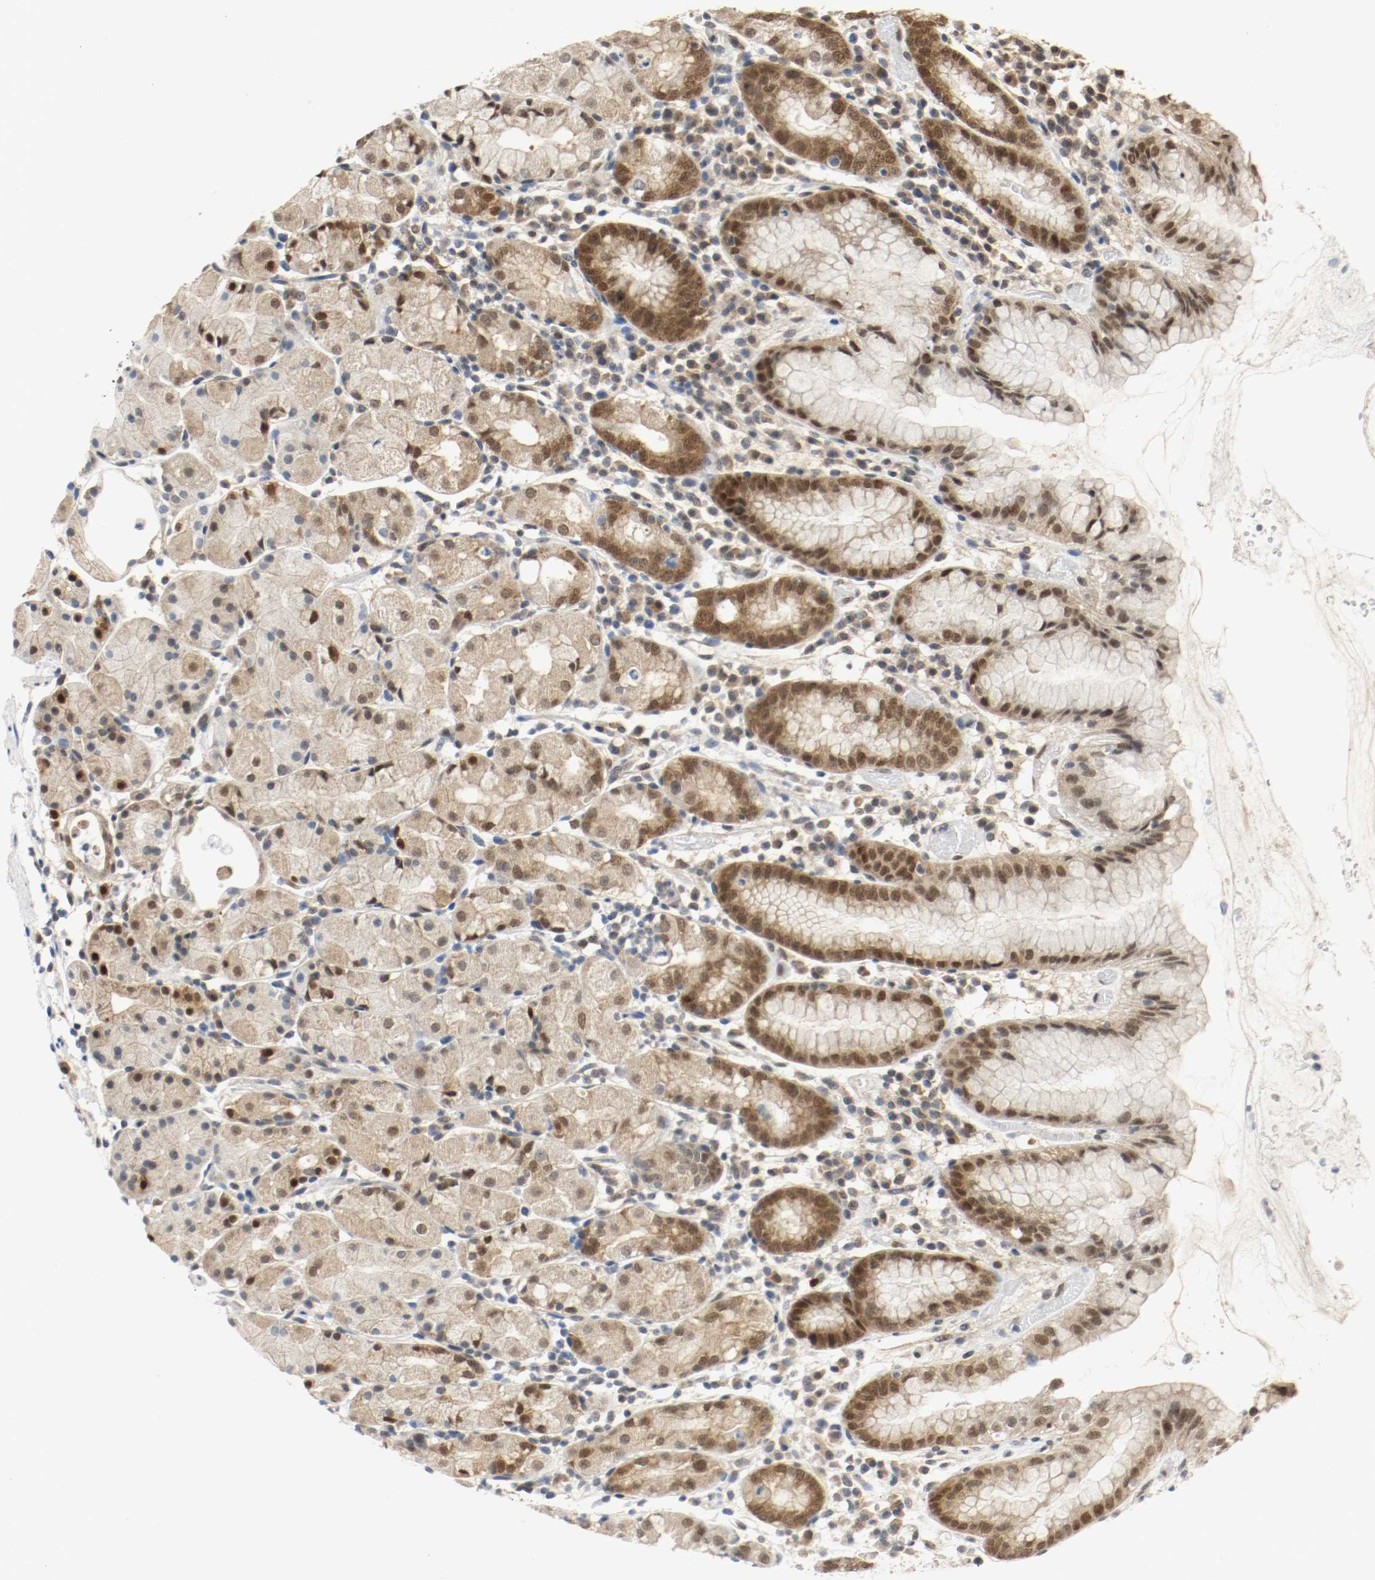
{"staining": {"intensity": "moderate", "quantity": ">75%", "location": "cytoplasmic/membranous,nuclear"}, "tissue": "stomach", "cell_type": "Glandular cells", "image_type": "normal", "snomed": [{"axis": "morphology", "description": "Normal tissue, NOS"}, {"axis": "topography", "description": "Stomach"}, {"axis": "topography", "description": "Stomach, lower"}], "caption": "DAB (3,3'-diaminobenzidine) immunohistochemical staining of unremarkable human stomach displays moderate cytoplasmic/membranous,nuclear protein expression in approximately >75% of glandular cells. The staining was performed using DAB, with brown indicating positive protein expression. Nuclei are stained blue with hematoxylin.", "gene": "PPME1", "patient": {"sex": "female", "age": 75}}